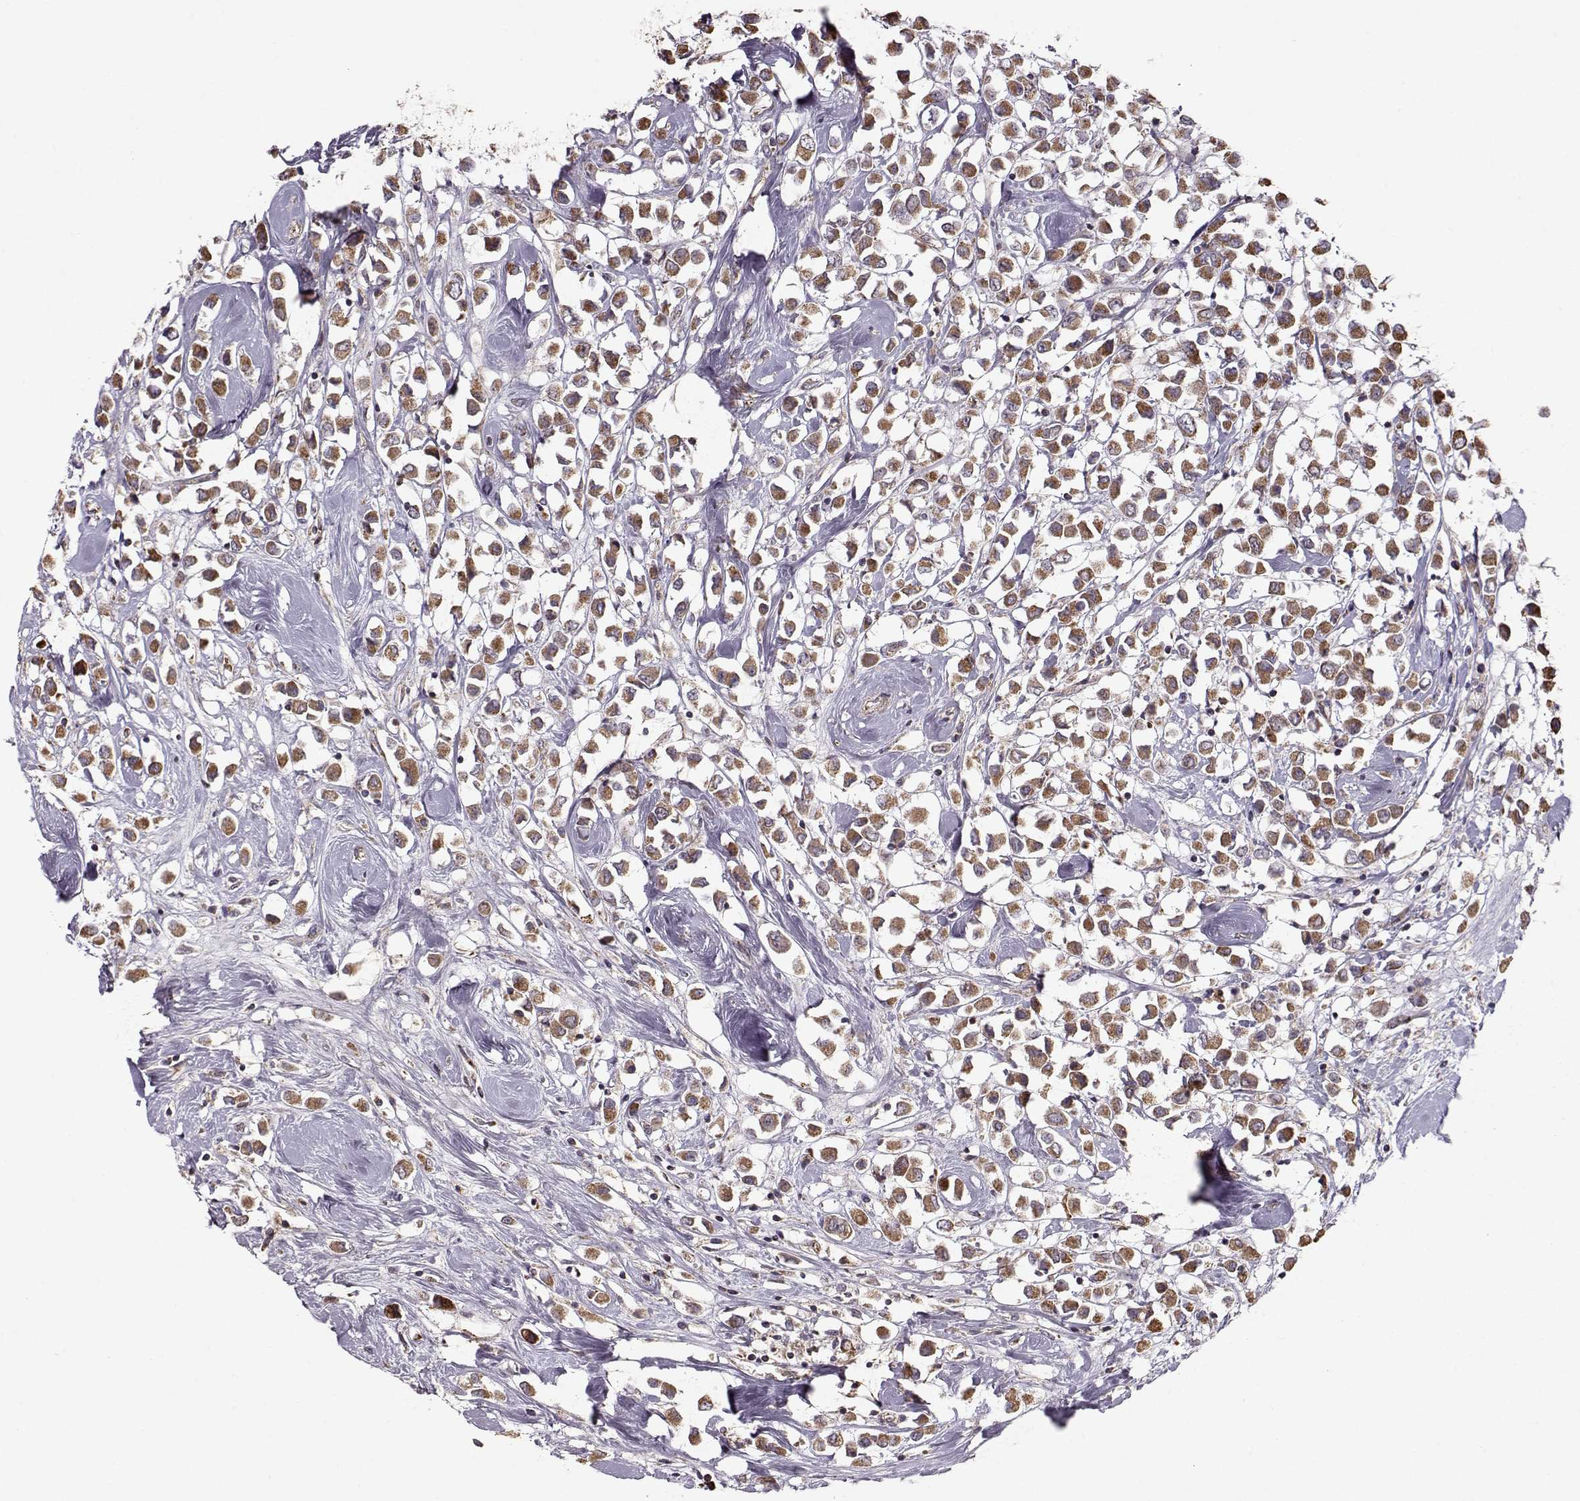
{"staining": {"intensity": "strong", "quantity": ">75%", "location": "cytoplasmic/membranous"}, "tissue": "breast cancer", "cell_type": "Tumor cells", "image_type": "cancer", "snomed": [{"axis": "morphology", "description": "Duct carcinoma"}, {"axis": "topography", "description": "Breast"}], "caption": "Immunohistochemistry (IHC) (DAB) staining of human breast cancer shows strong cytoplasmic/membranous protein positivity in approximately >75% of tumor cells.", "gene": "CMTM3", "patient": {"sex": "female", "age": 61}}